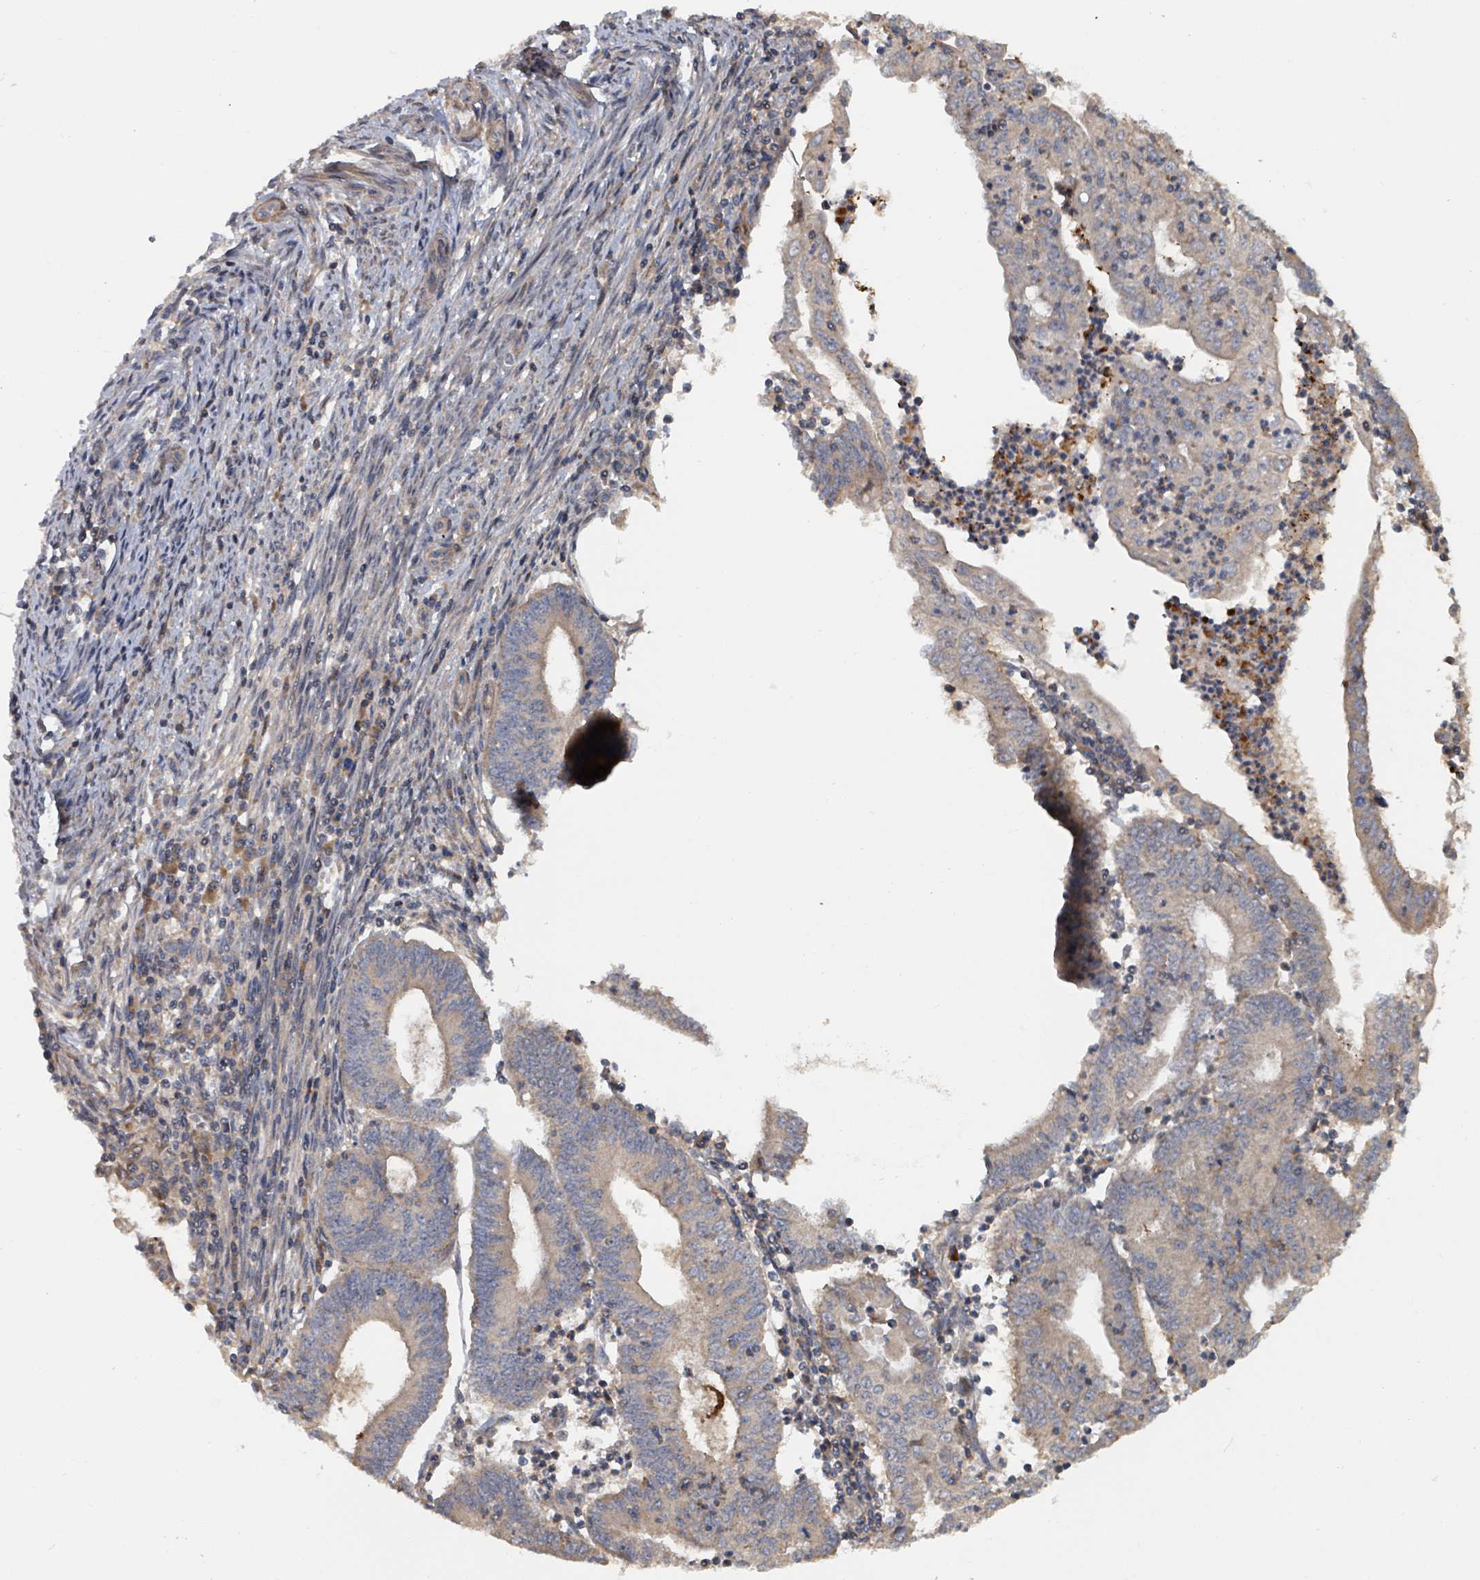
{"staining": {"intensity": "weak", "quantity": "25%-75%", "location": "cytoplasmic/membranous"}, "tissue": "endometrial cancer", "cell_type": "Tumor cells", "image_type": "cancer", "snomed": [{"axis": "morphology", "description": "Adenocarcinoma, NOS"}, {"axis": "topography", "description": "Endometrium"}], "caption": "Immunohistochemical staining of endometrial cancer shows low levels of weak cytoplasmic/membranous expression in approximately 25%-75% of tumor cells.", "gene": "DPM1", "patient": {"sex": "female", "age": 60}}